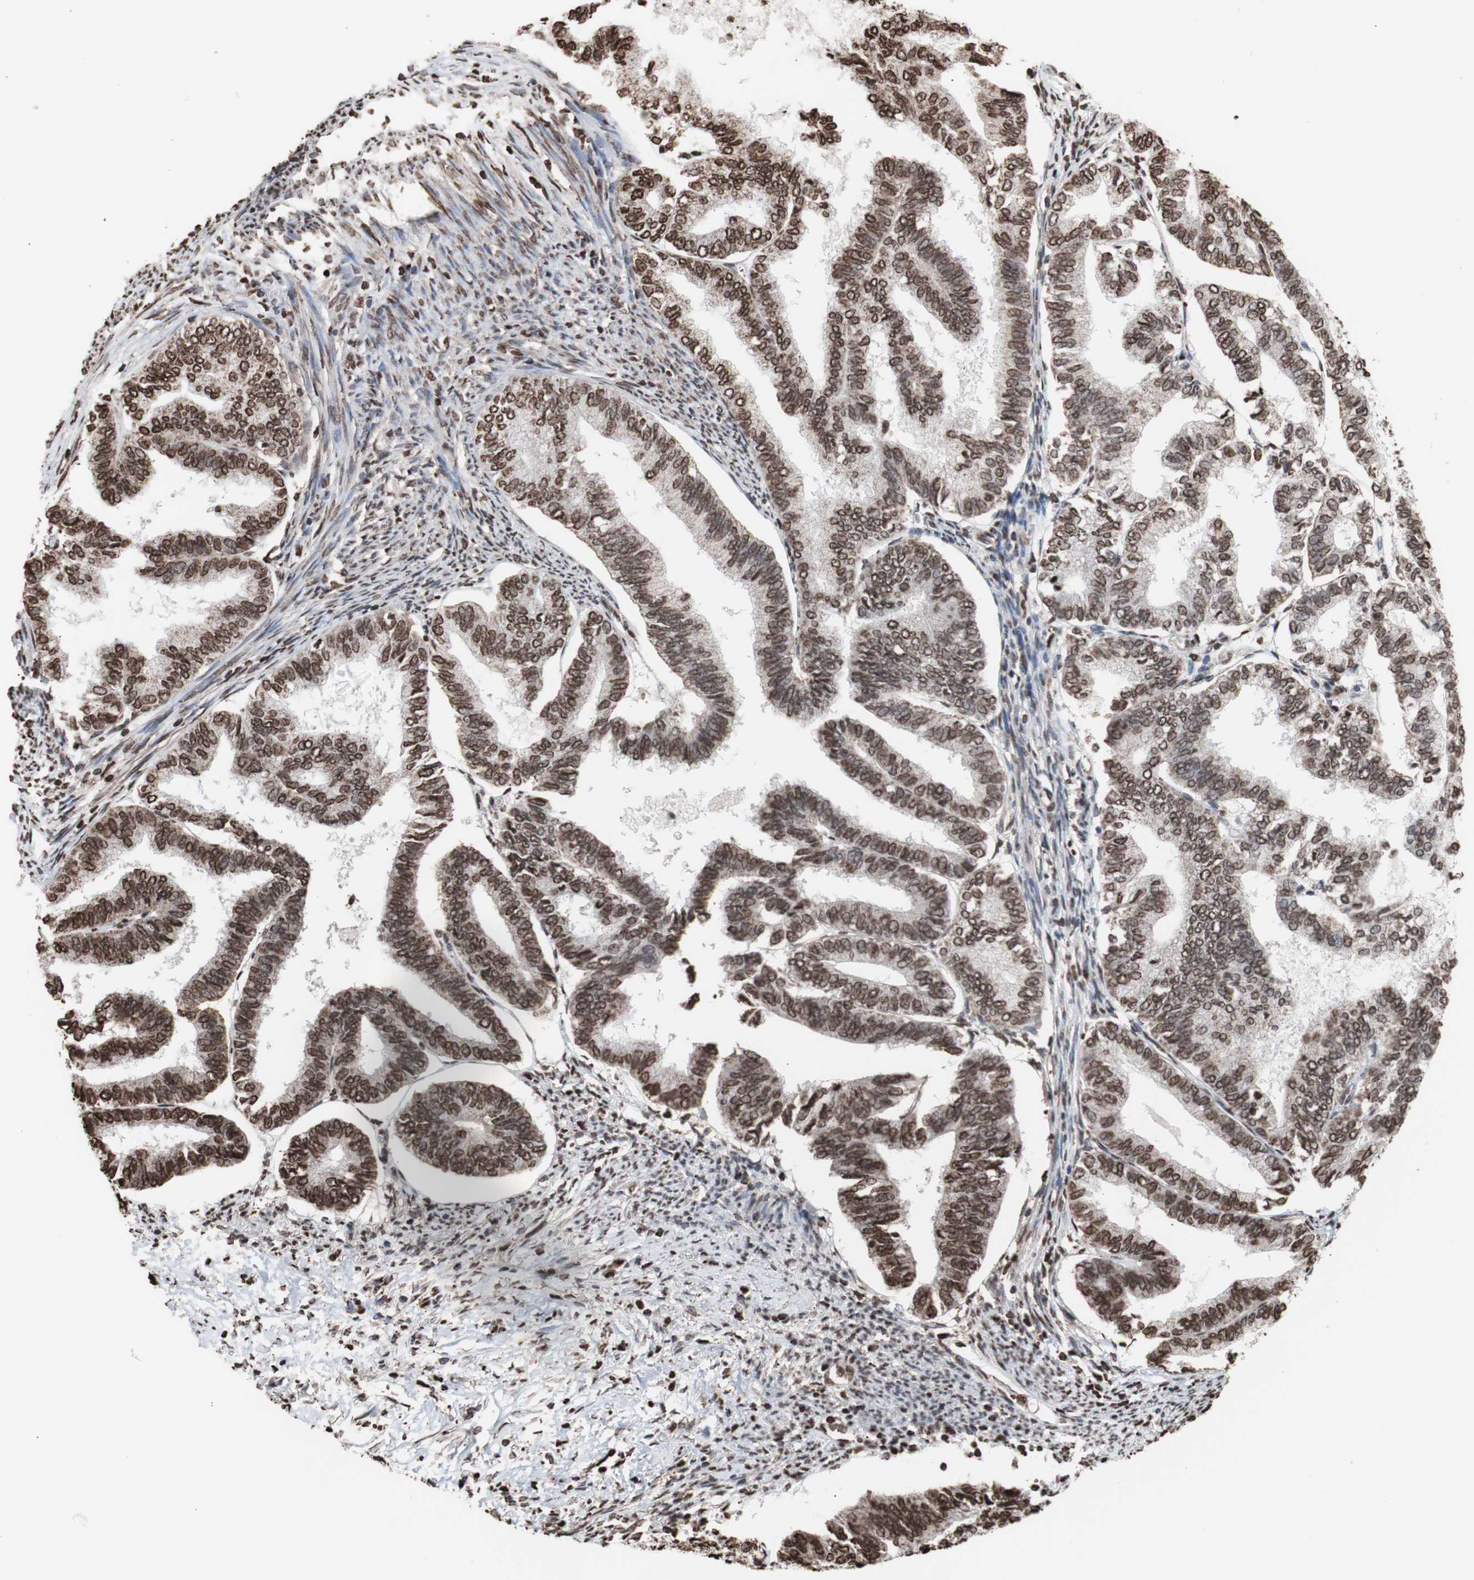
{"staining": {"intensity": "moderate", "quantity": ">75%", "location": "cytoplasmic/membranous,nuclear"}, "tissue": "endometrial cancer", "cell_type": "Tumor cells", "image_type": "cancer", "snomed": [{"axis": "morphology", "description": "Adenocarcinoma, NOS"}, {"axis": "topography", "description": "Endometrium"}], "caption": "Moderate cytoplasmic/membranous and nuclear protein positivity is present in approximately >75% of tumor cells in endometrial cancer (adenocarcinoma).", "gene": "SNAI2", "patient": {"sex": "female", "age": 86}}